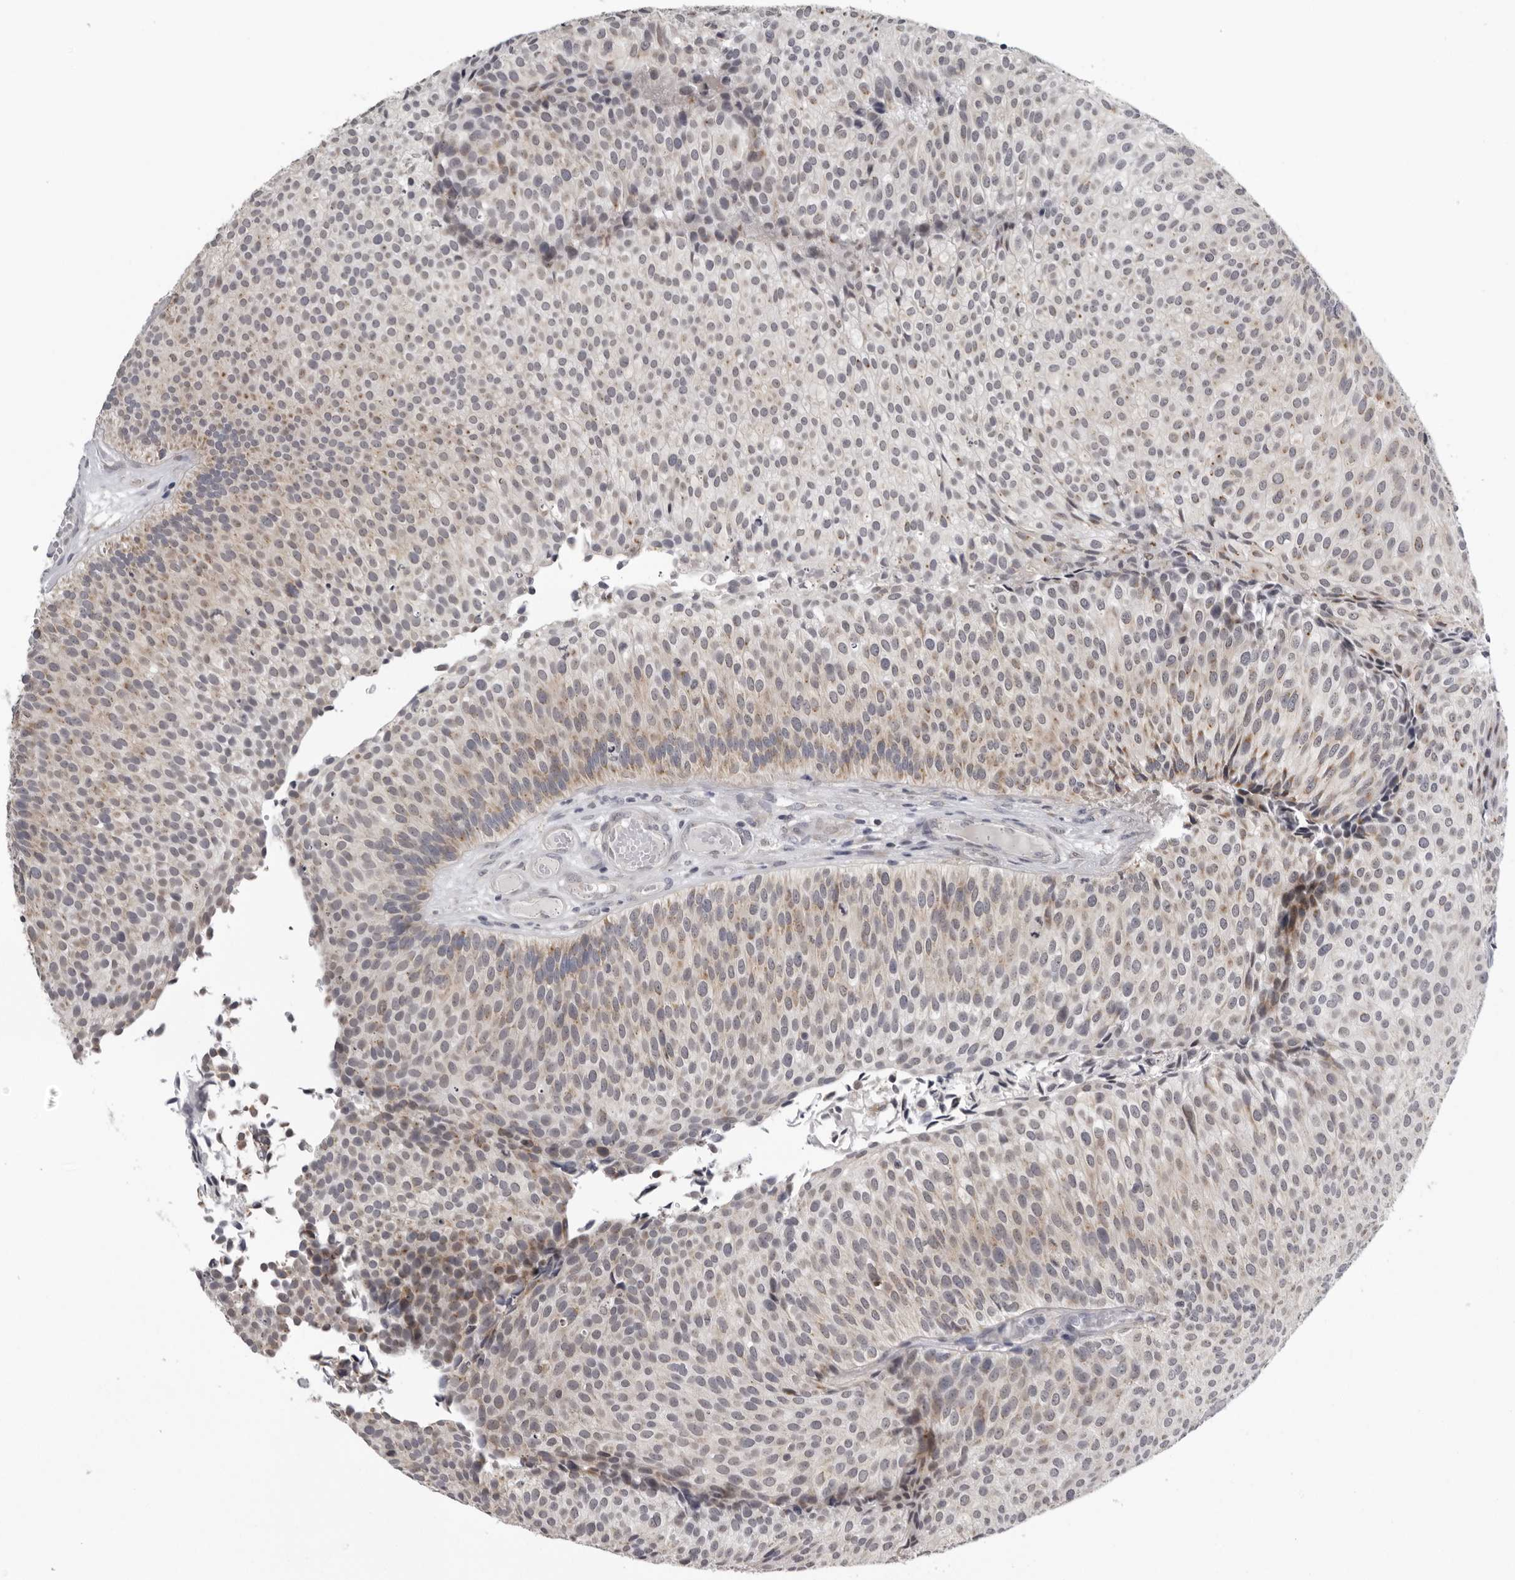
{"staining": {"intensity": "moderate", "quantity": "<25%", "location": "cytoplasmic/membranous"}, "tissue": "urothelial cancer", "cell_type": "Tumor cells", "image_type": "cancer", "snomed": [{"axis": "morphology", "description": "Urothelial carcinoma, Low grade"}, {"axis": "topography", "description": "Urinary bladder"}], "caption": "The histopathology image shows immunohistochemical staining of low-grade urothelial carcinoma. There is moderate cytoplasmic/membranous staining is identified in about <25% of tumor cells.", "gene": "CPT2", "patient": {"sex": "male", "age": 86}}